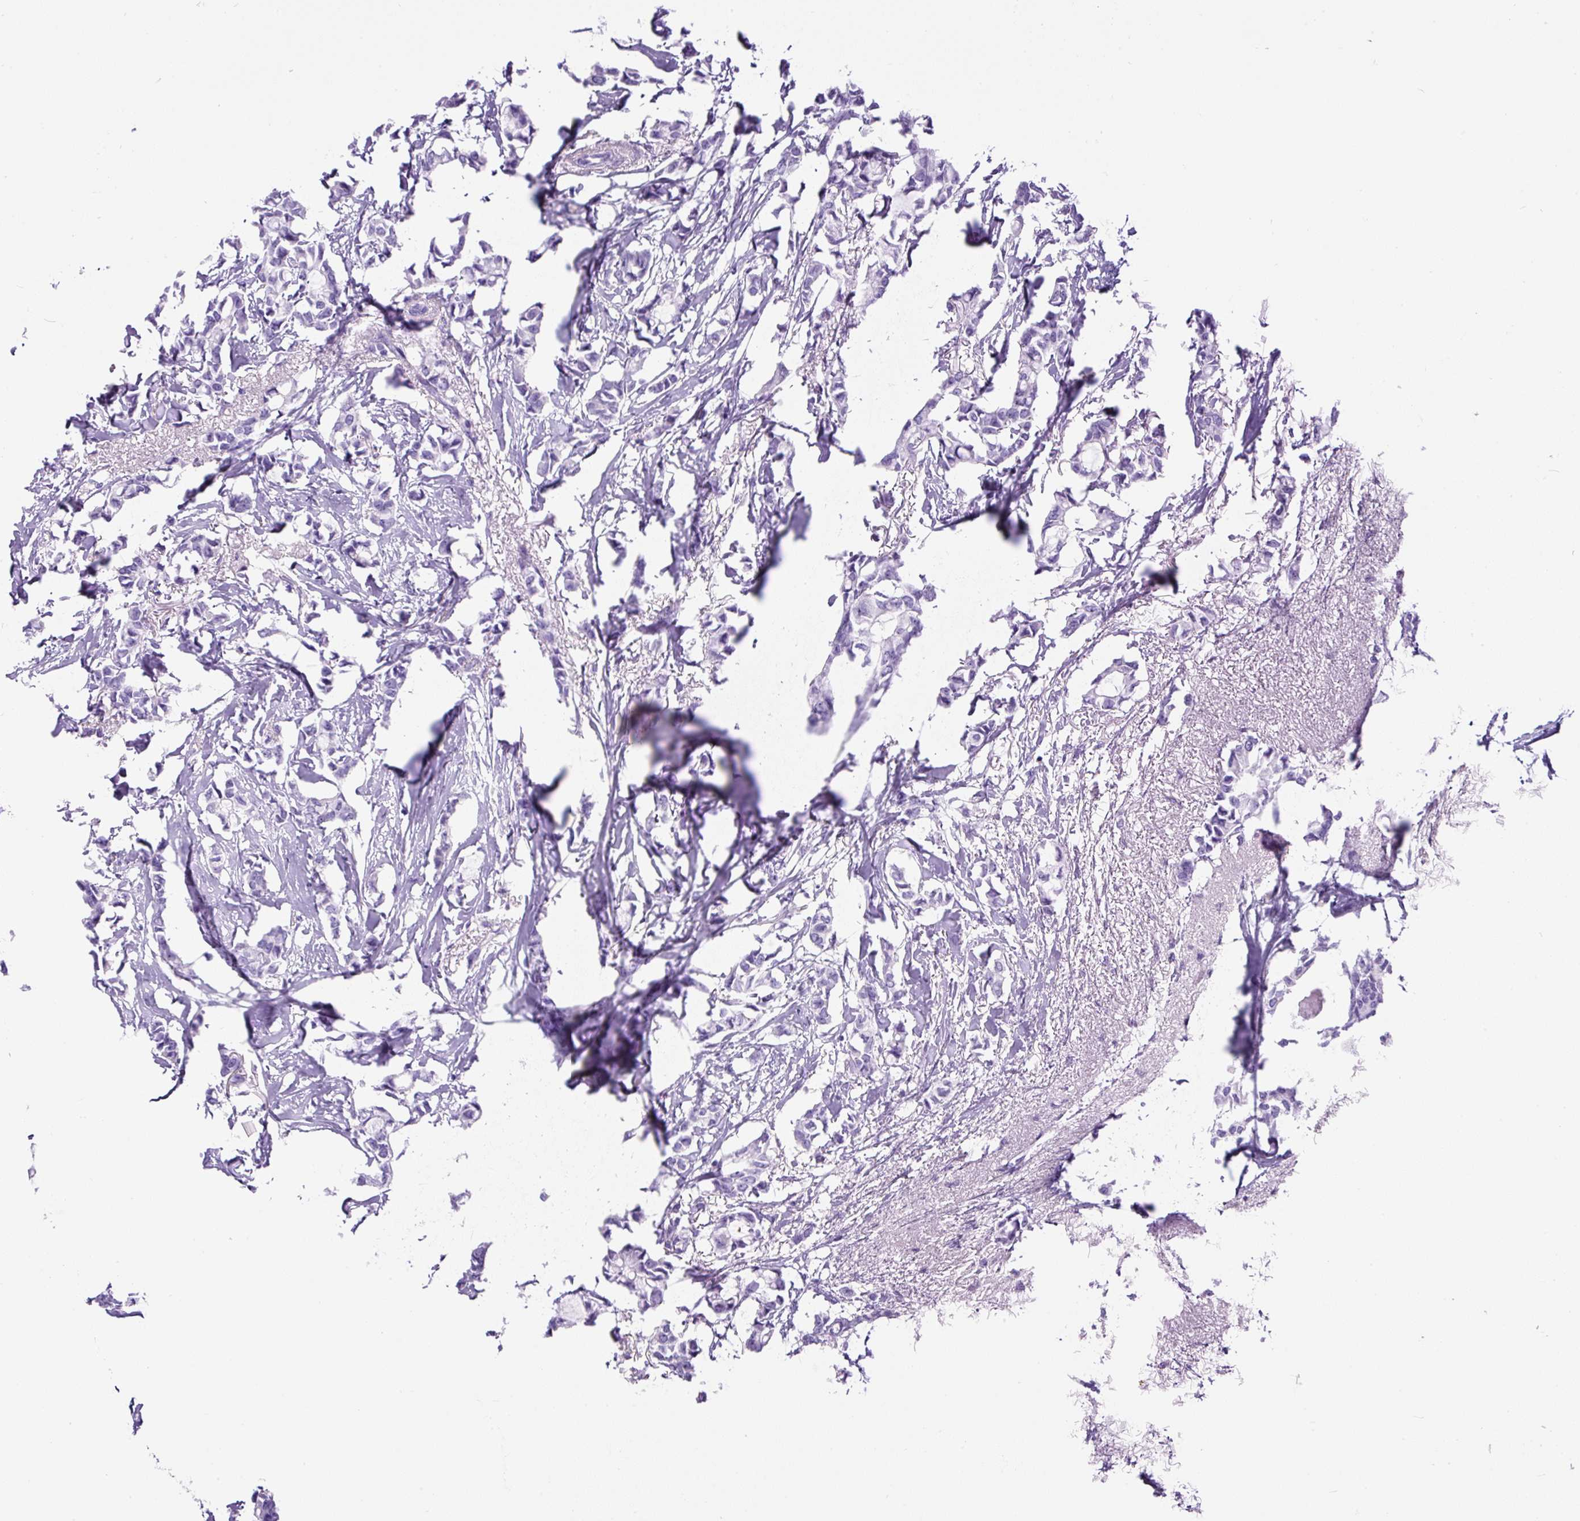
{"staining": {"intensity": "negative", "quantity": "none", "location": "none"}, "tissue": "breast cancer", "cell_type": "Tumor cells", "image_type": "cancer", "snomed": [{"axis": "morphology", "description": "Duct carcinoma"}, {"axis": "topography", "description": "Breast"}], "caption": "High magnification brightfield microscopy of intraductal carcinoma (breast) stained with DAB (brown) and counterstained with hematoxylin (blue): tumor cells show no significant positivity.", "gene": "CEL", "patient": {"sex": "female", "age": 73}}